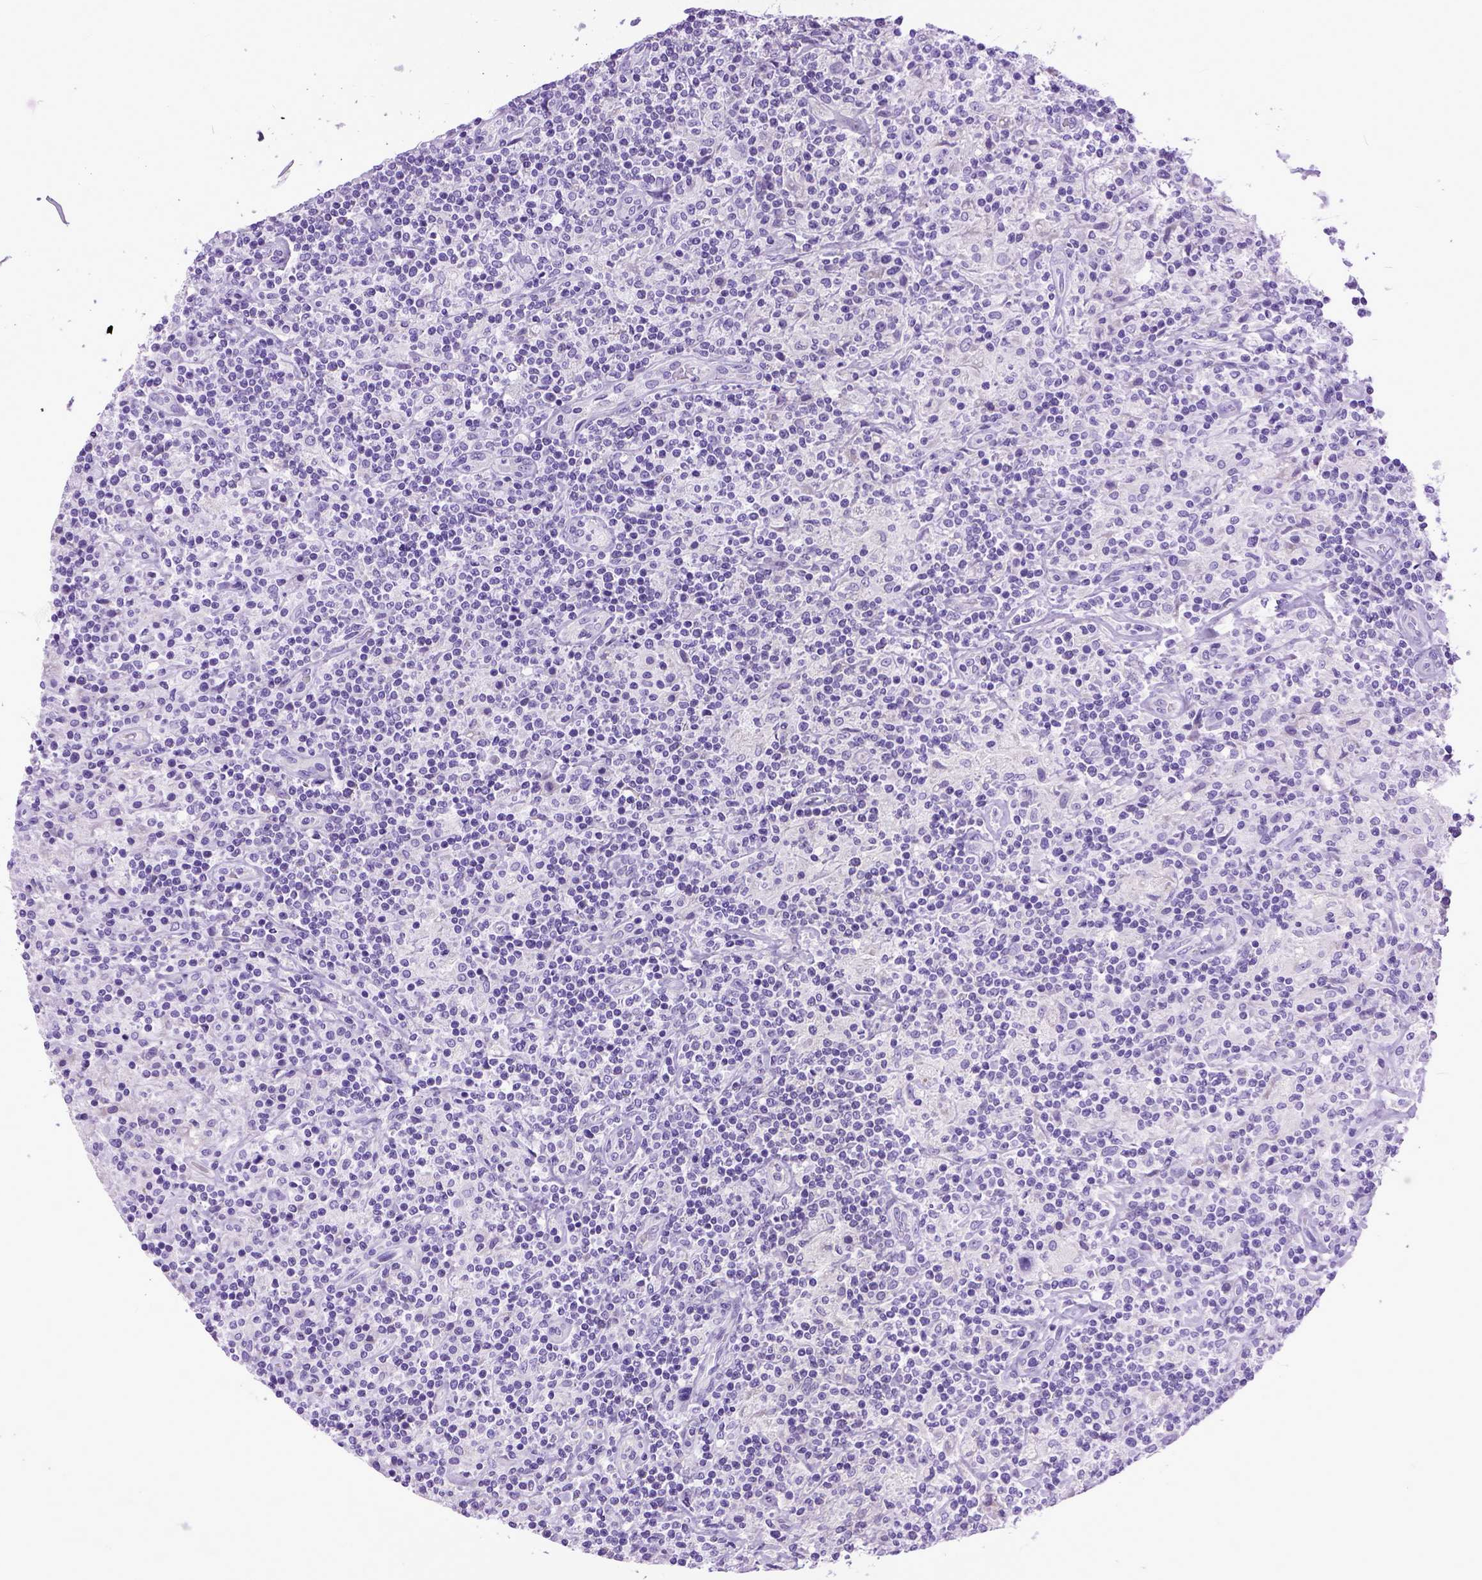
{"staining": {"intensity": "negative", "quantity": "none", "location": "none"}, "tissue": "lymphoma", "cell_type": "Tumor cells", "image_type": "cancer", "snomed": [{"axis": "morphology", "description": "Hodgkin's disease, NOS"}, {"axis": "topography", "description": "Lymph node"}], "caption": "Lymphoma was stained to show a protein in brown. There is no significant expression in tumor cells.", "gene": "PPL", "patient": {"sex": "male", "age": 70}}